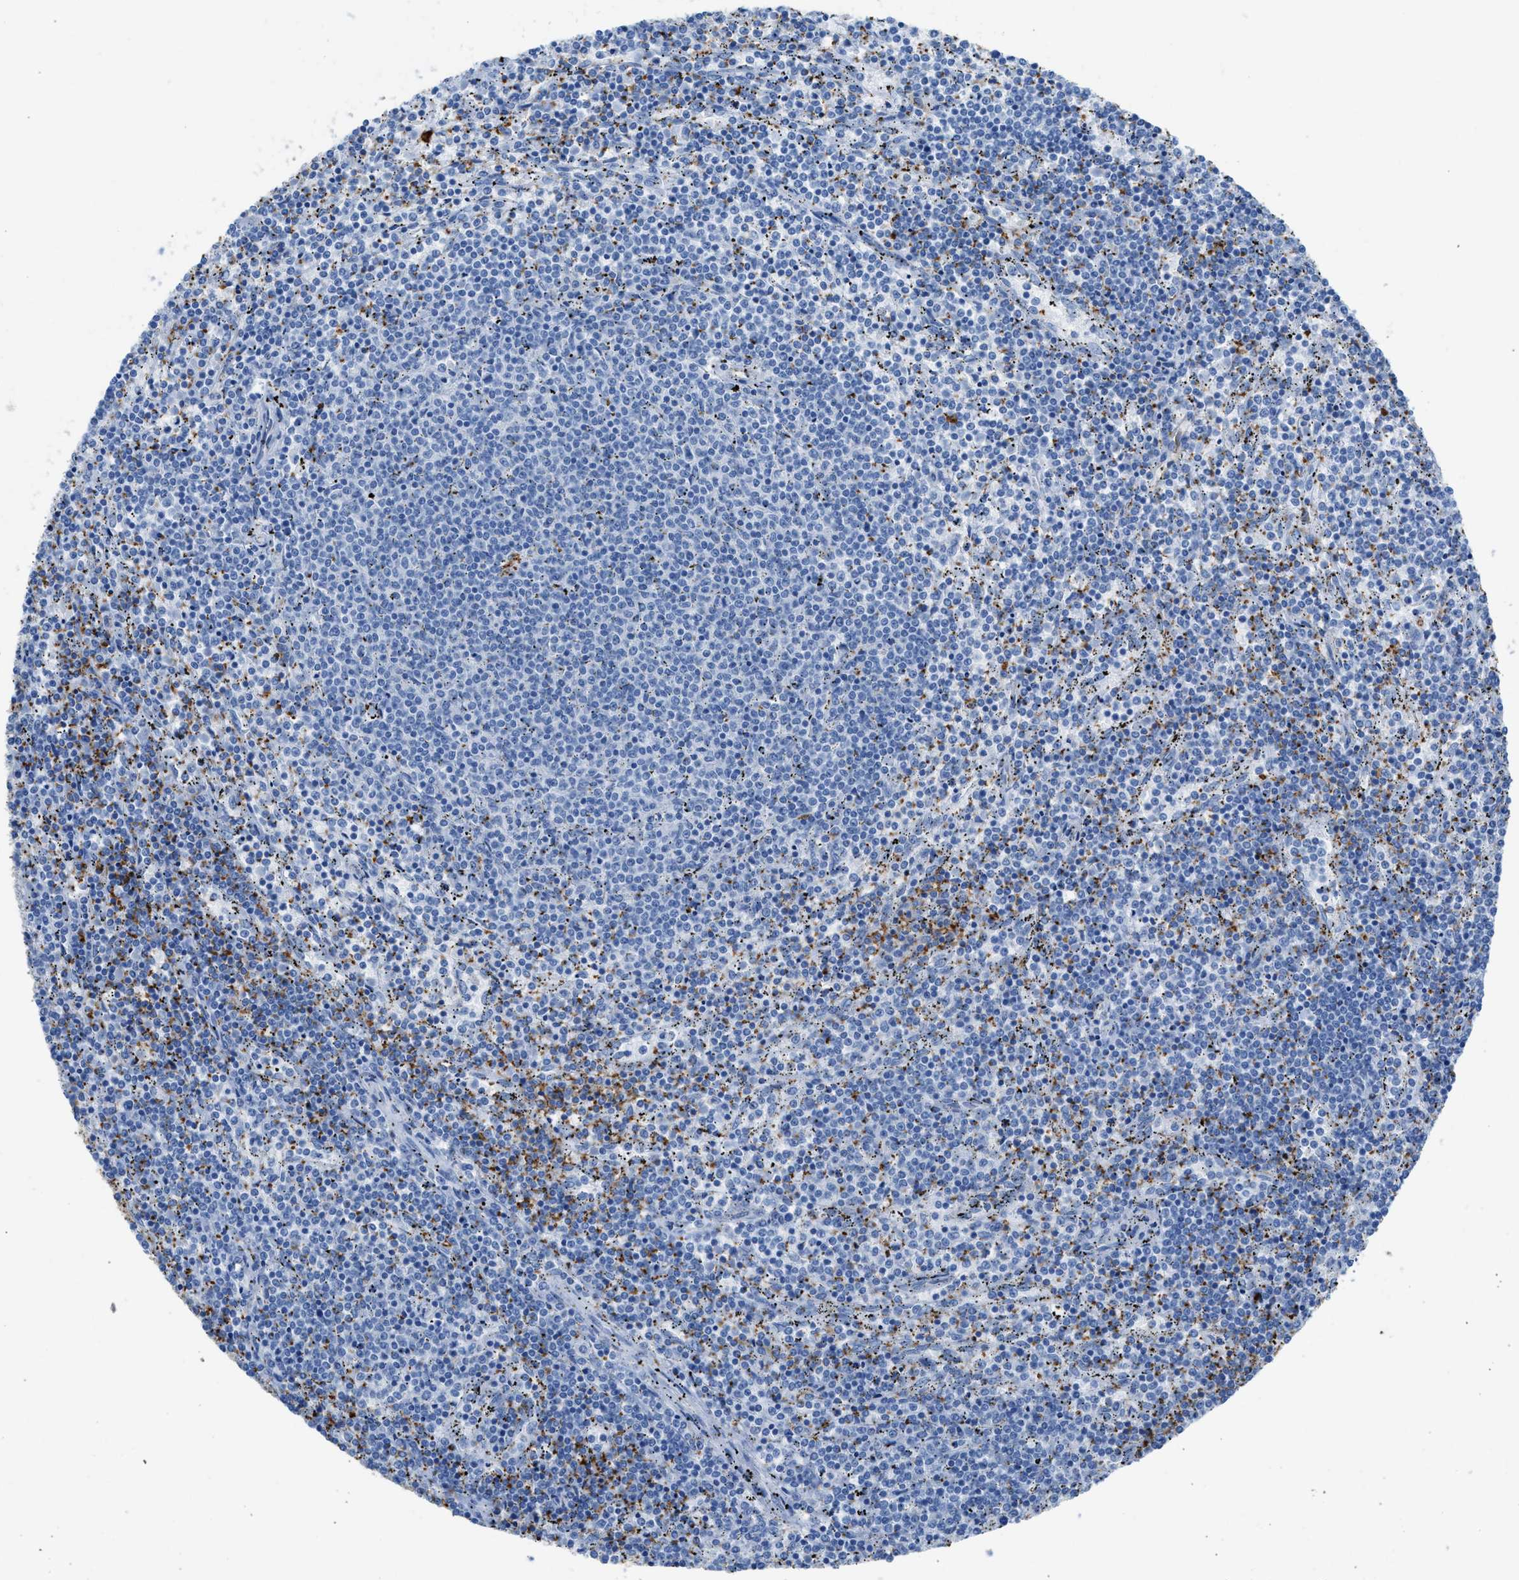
{"staining": {"intensity": "negative", "quantity": "none", "location": "none"}, "tissue": "lymphoma", "cell_type": "Tumor cells", "image_type": "cancer", "snomed": [{"axis": "morphology", "description": "Malignant lymphoma, non-Hodgkin's type, Low grade"}, {"axis": "topography", "description": "Spleen"}], "caption": "High power microscopy histopathology image of an immunohistochemistry (IHC) photomicrograph of lymphoma, revealing no significant expression in tumor cells.", "gene": "FAIM2", "patient": {"sex": "female", "age": 50}}